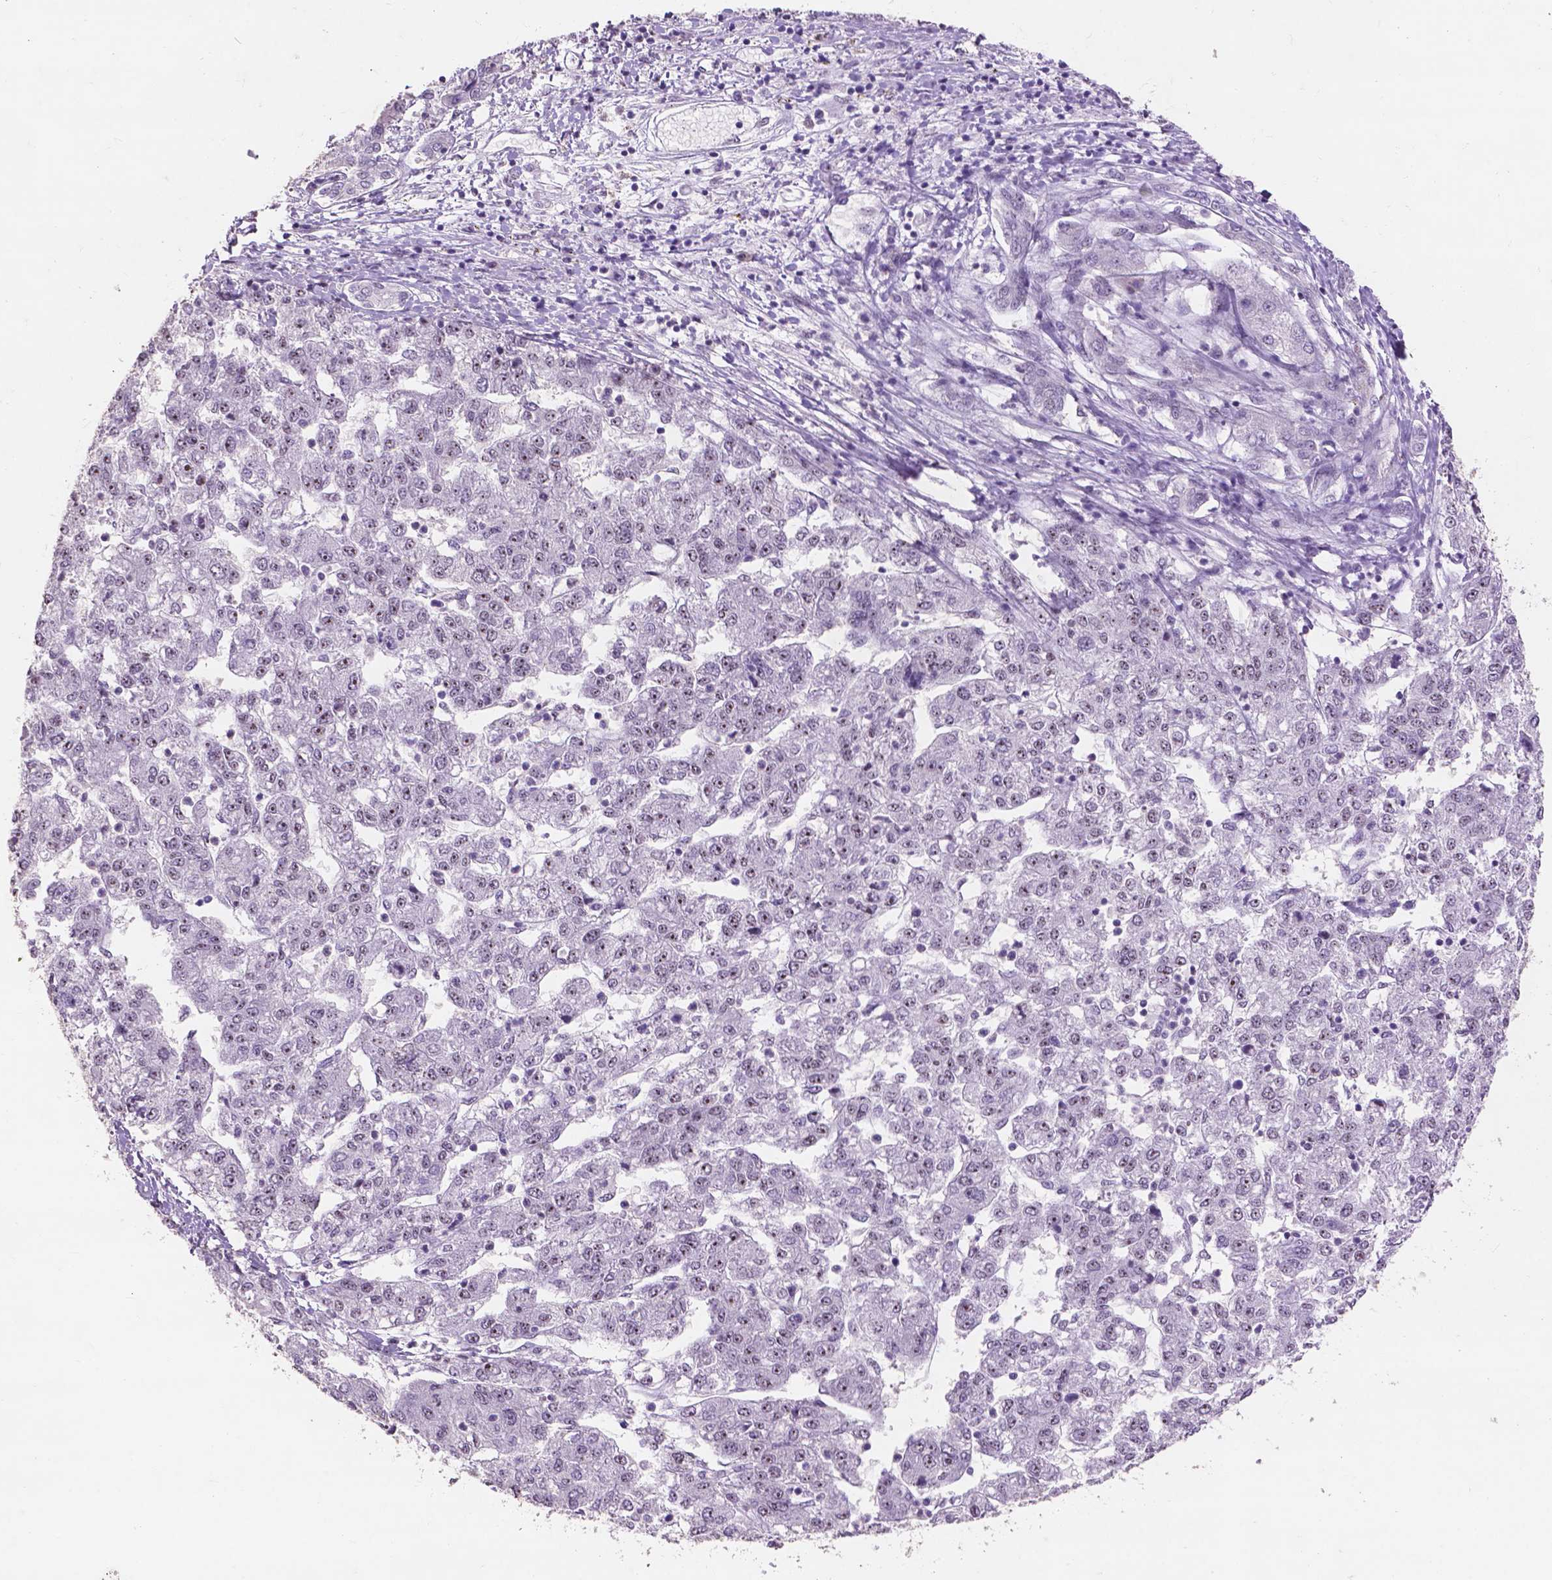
{"staining": {"intensity": "moderate", "quantity": "<25%", "location": "nuclear"}, "tissue": "liver cancer", "cell_type": "Tumor cells", "image_type": "cancer", "snomed": [{"axis": "morphology", "description": "Carcinoma, Hepatocellular, NOS"}, {"axis": "topography", "description": "Liver"}], "caption": "About <25% of tumor cells in human liver hepatocellular carcinoma exhibit moderate nuclear protein positivity as visualized by brown immunohistochemical staining.", "gene": "COIL", "patient": {"sex": "male", "age": 56}}